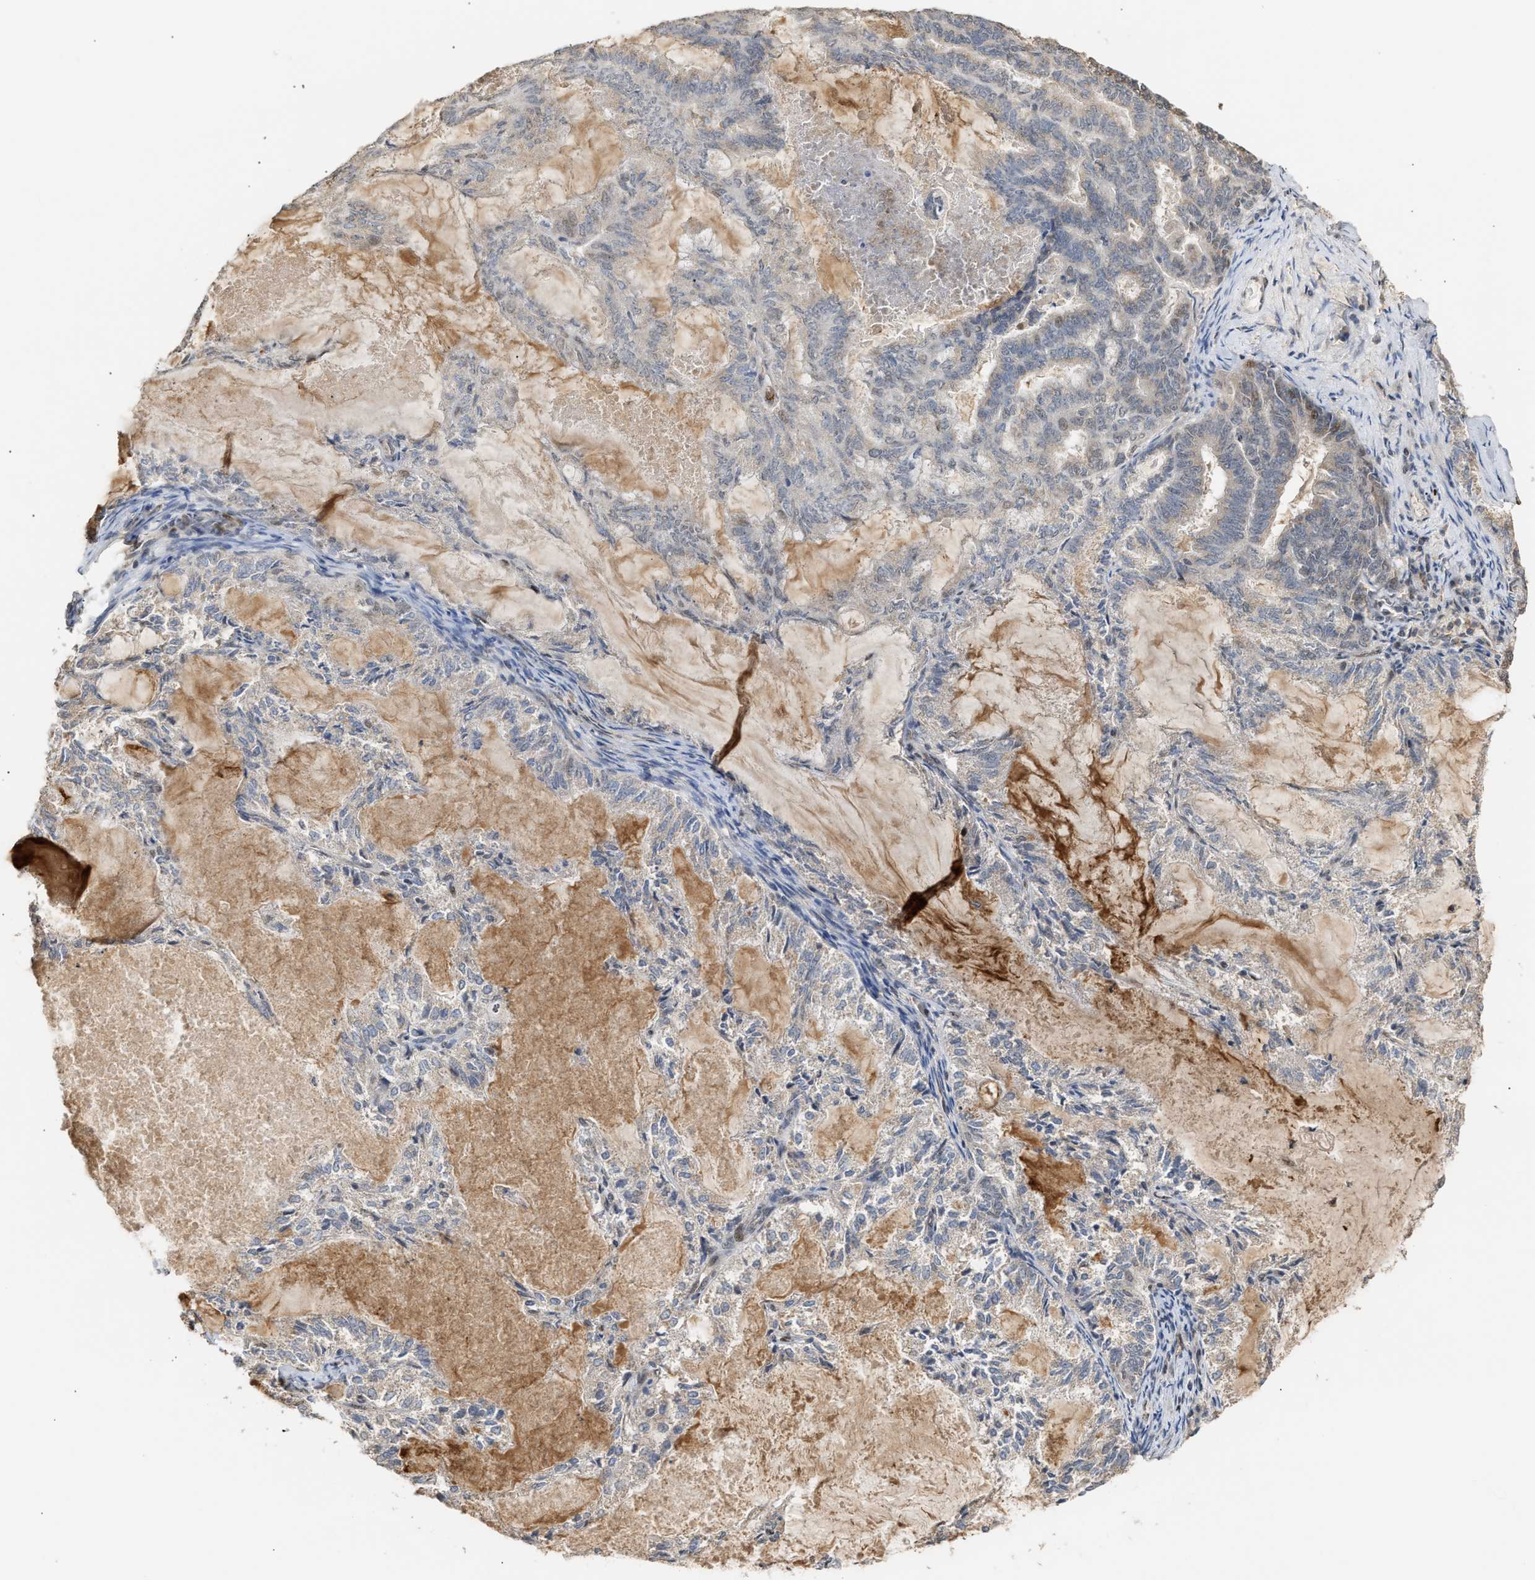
{"staining": {"intensity": "weak", "quantity": "<25%", "location": "cytoplasmic/membranous,nuclear"}, "tissue": "endometrial cancer", "cell_type": "Tumor cells", "image_type": "cancer", "snomed": [{"axis": "morphology", "description": "Adenocarcinoma, NOS"}, {"axis": "topography", "description": "Endometrium"}], "caption": "This is a image of immunohistochemistry (IHC) staining of adenocarcinoma (endometrial), which shows no positivity in tumor cells.", "gene": "ZFAND5", "patient": {"sex": "female", "age": 86}}